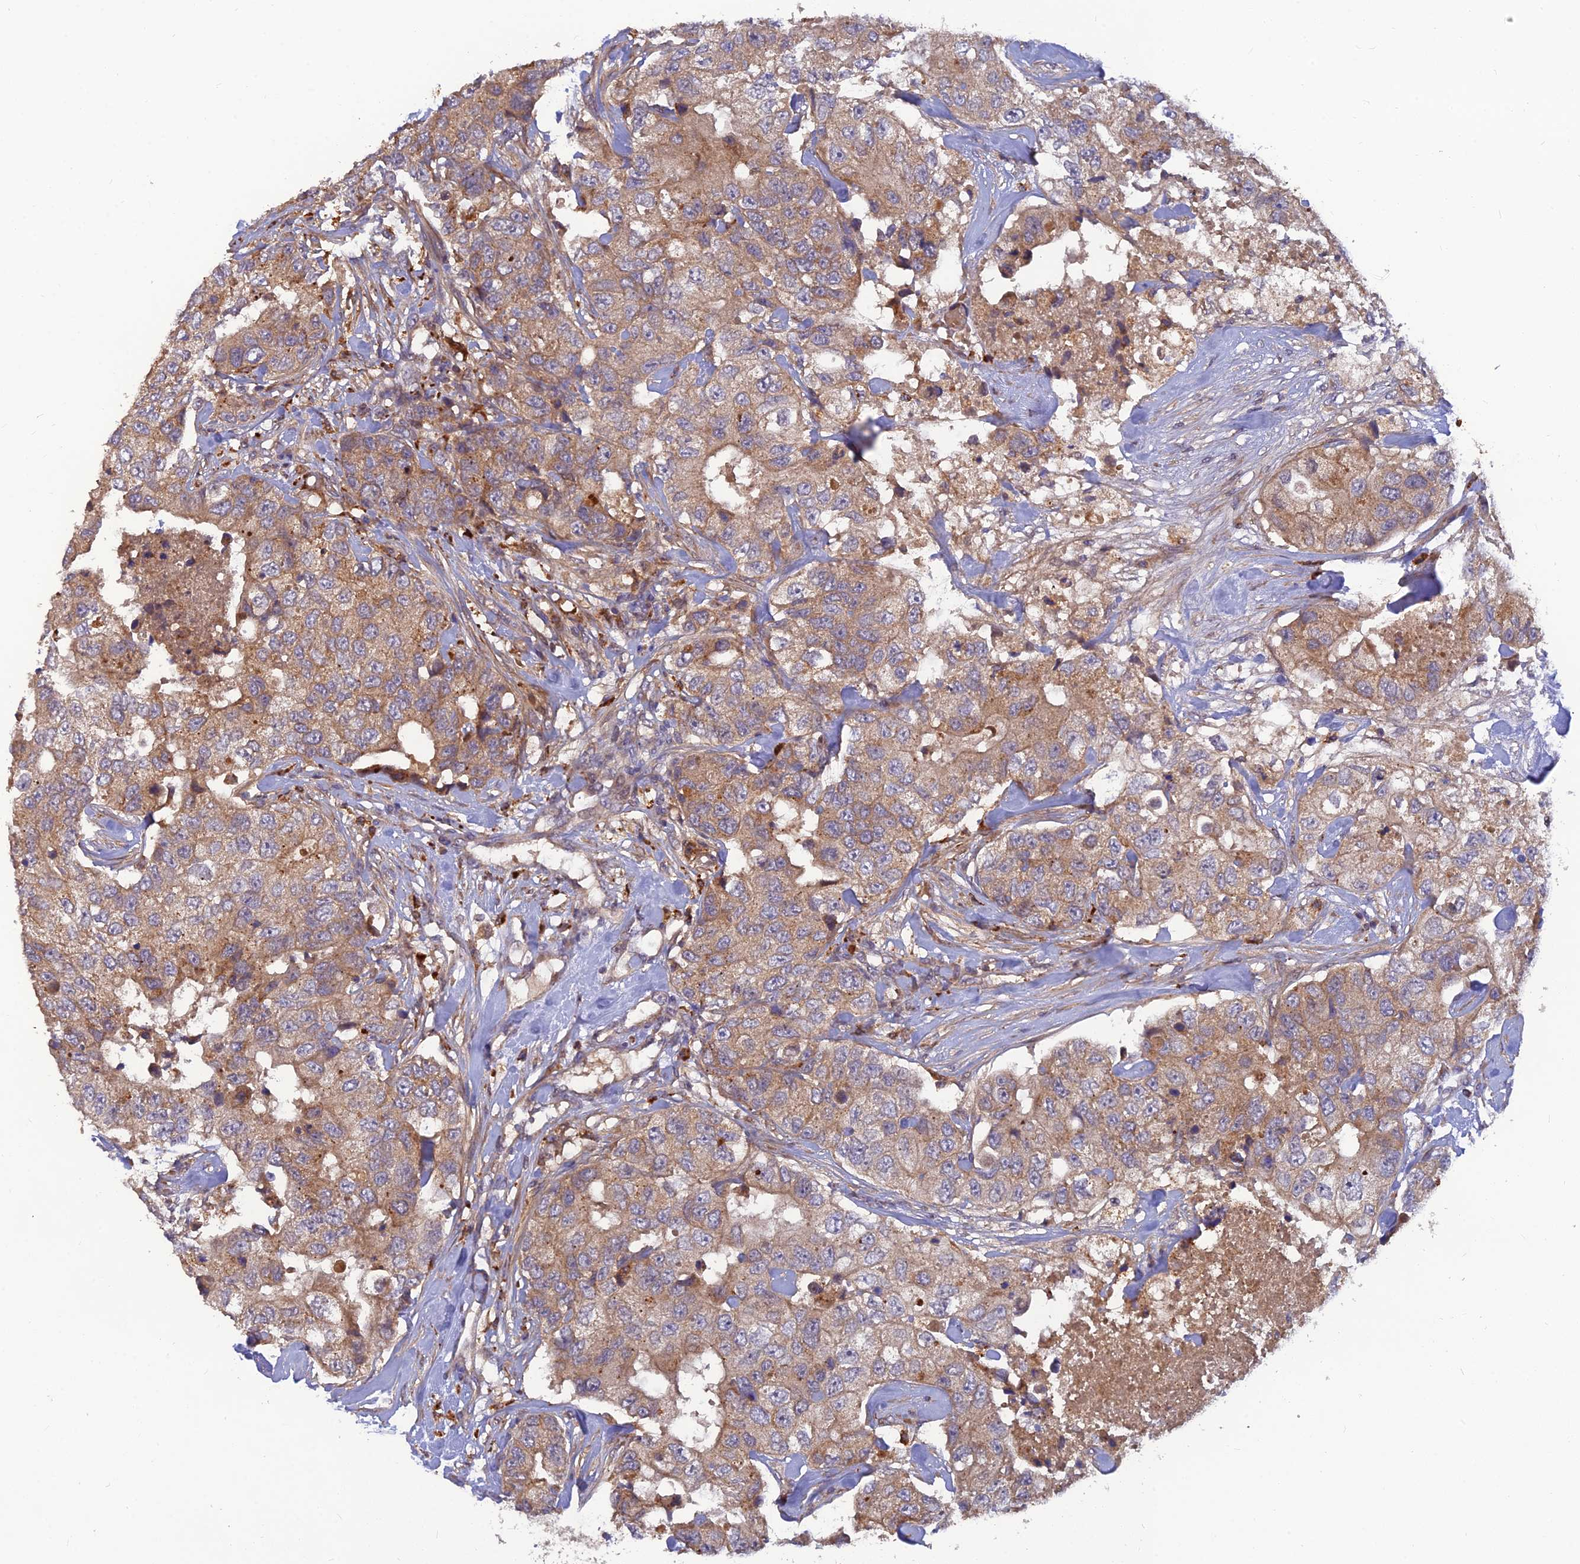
{"staining": {"intensity": "moderate", "quantity": "25%-75%", "location": "cytoplasmic/membranous"}, "tissue": "breast cancer", "cell_type": "Tumor cells", "image_type": "cancer", "snomed": [{"axis": "morphology", "description": "Duct carcinoma"}, {"axis": "topography", "description": "Breast"}], "caption": "Approximately 25%-75% of tumor cells in breast cancer (infiltrating ductal carcinoma) display moderate cytoplasmic/membranous protein expression as visualized by brown immunohistochemical staining.", "gene": "FAM151B", "patient": {"sex": "female", "age": 62}}